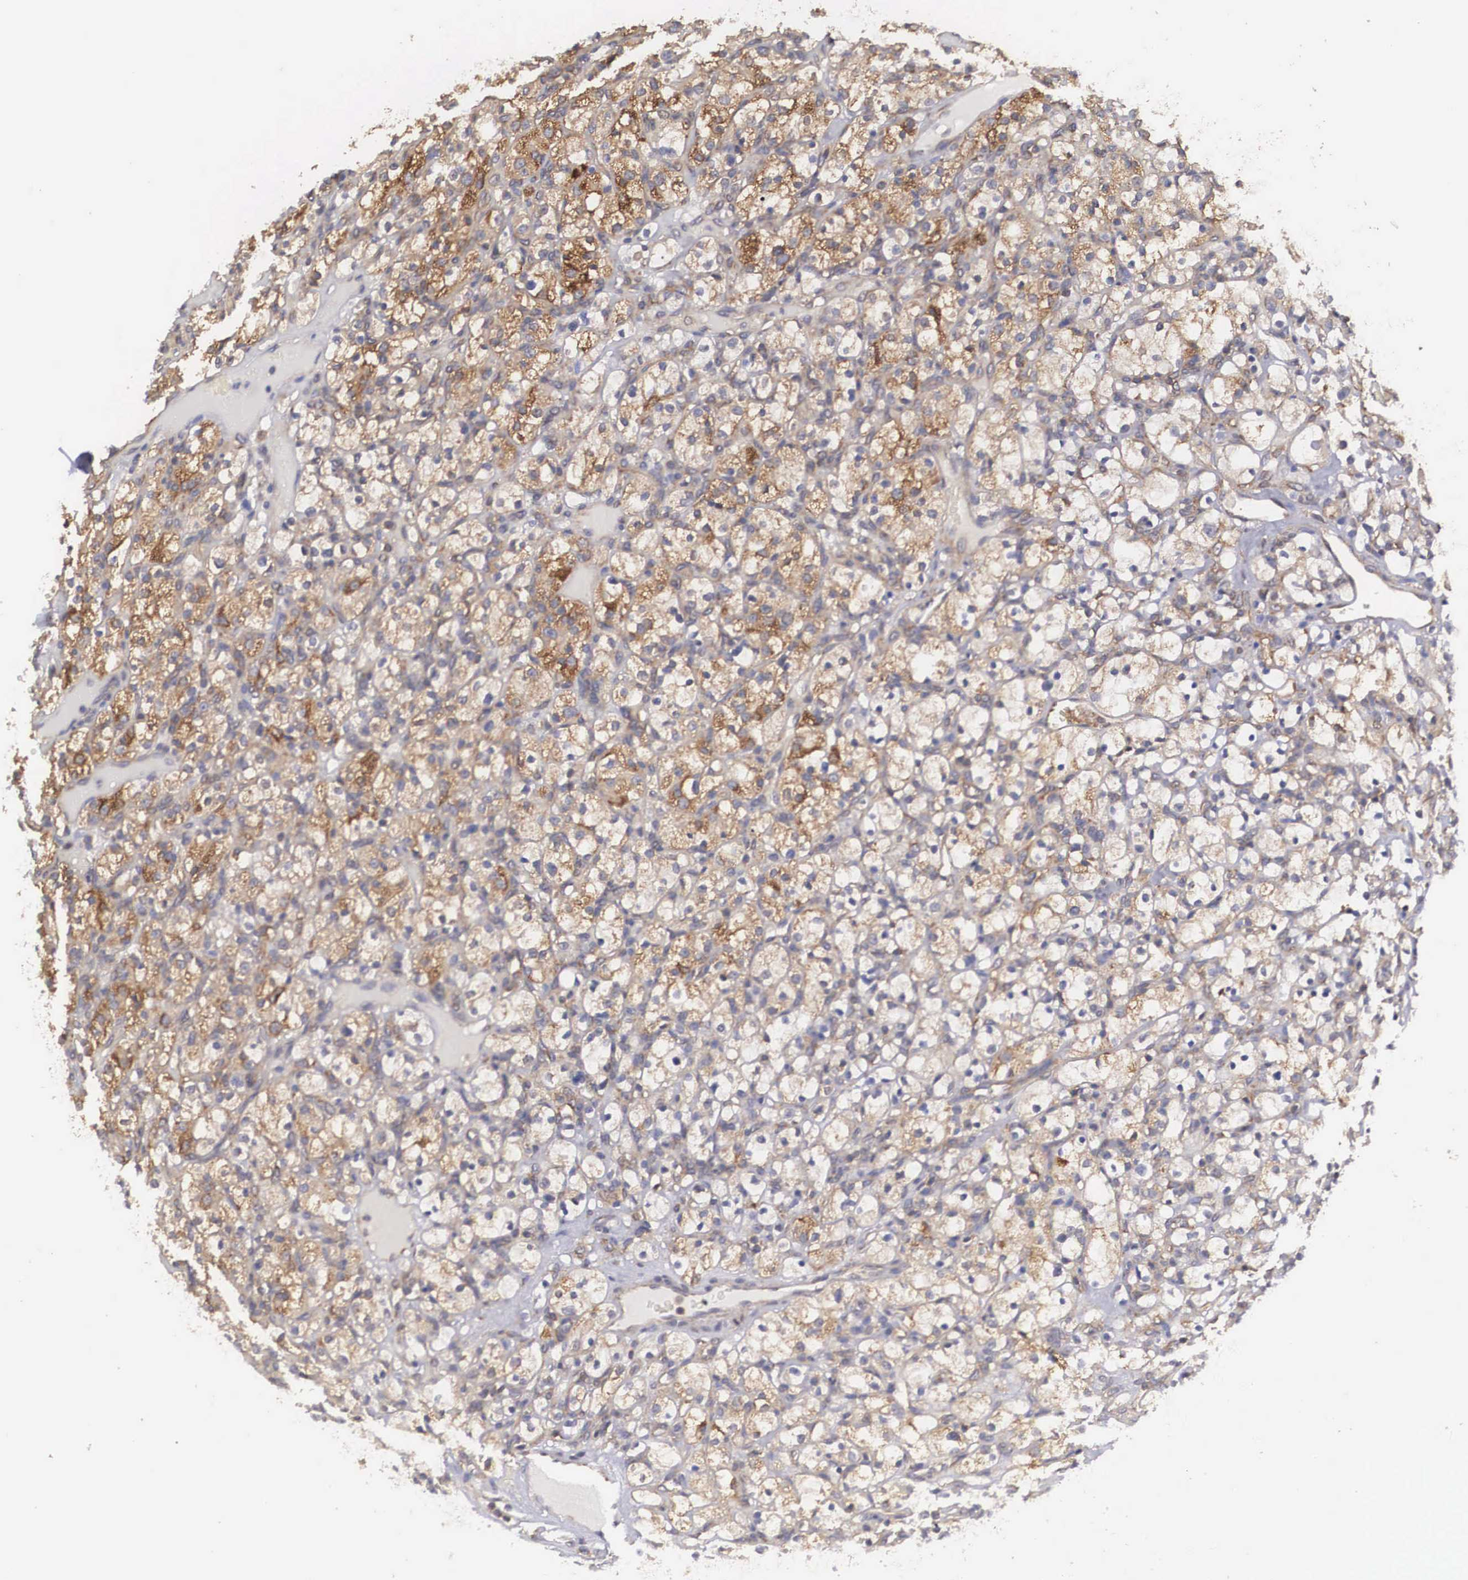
{"staining": {"intensity": "weak", "quantity": ">75%", "location": "cytoplasmic/membranous"}, "tissue": "renal cancer", "cell_type": "Tumor cells", "image_type": "cancer", "snomed": [{"axis": "morphology", "description": "Adenocarcinoma, NOS"}, {"axis": "topography", "description": "Kidney"}], "caption": "The micrograph displays a brown stain indicating the presence of a protein in the cytoplasmic/membranous of tumor cells in adenocarcinoma (renal). The protein of interest is shown in brown color, while the nuclei are stained blue.", "gene": "DHRS1", "patient": {"sex": "female", "age": 83}}